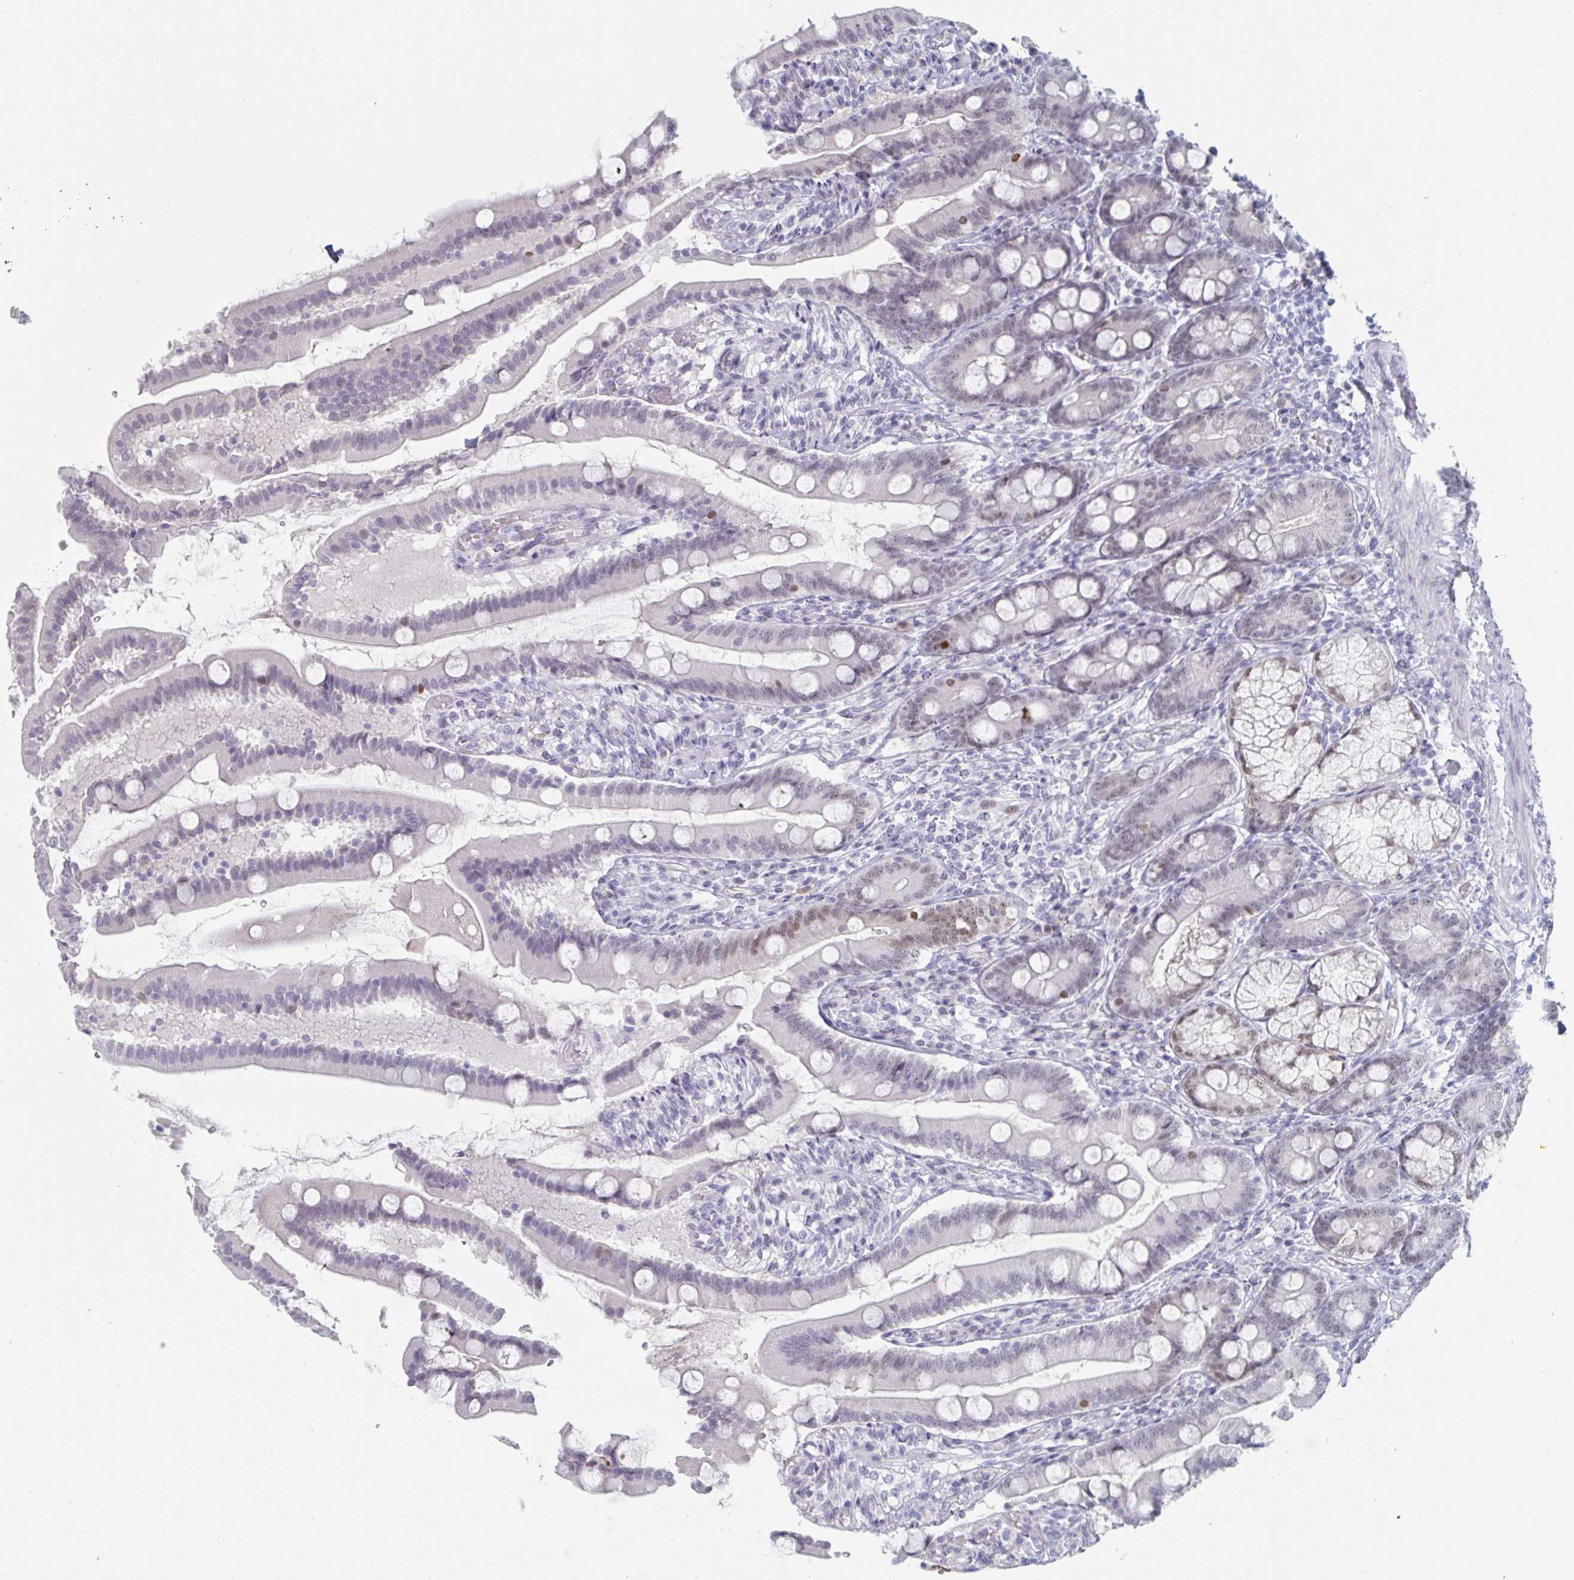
{"staining": {"intensity": "weak", "quantity": "25%-75%", "location": "nuclear"}, "tissue": "duodenum", "cell_type": "Glandular cells", "image_type": "normal", "snomed": [{"axis": "morphology", "description": "Normal tissue, NOS"}, {"axis": "topography", "description": "Duodenum"}], "caption": "A high-resolution photomicrograph shows immunohistochemistry (IHC) staining of normal duodenum, which exhibits weak nuclear staining in approximately 25%-75% of glandular cells. (brown staining indicates protein expression, while blue staining denotes nuclei).", "gene": "FOXA1", "patient": {"sex": "female", "age": 67}}